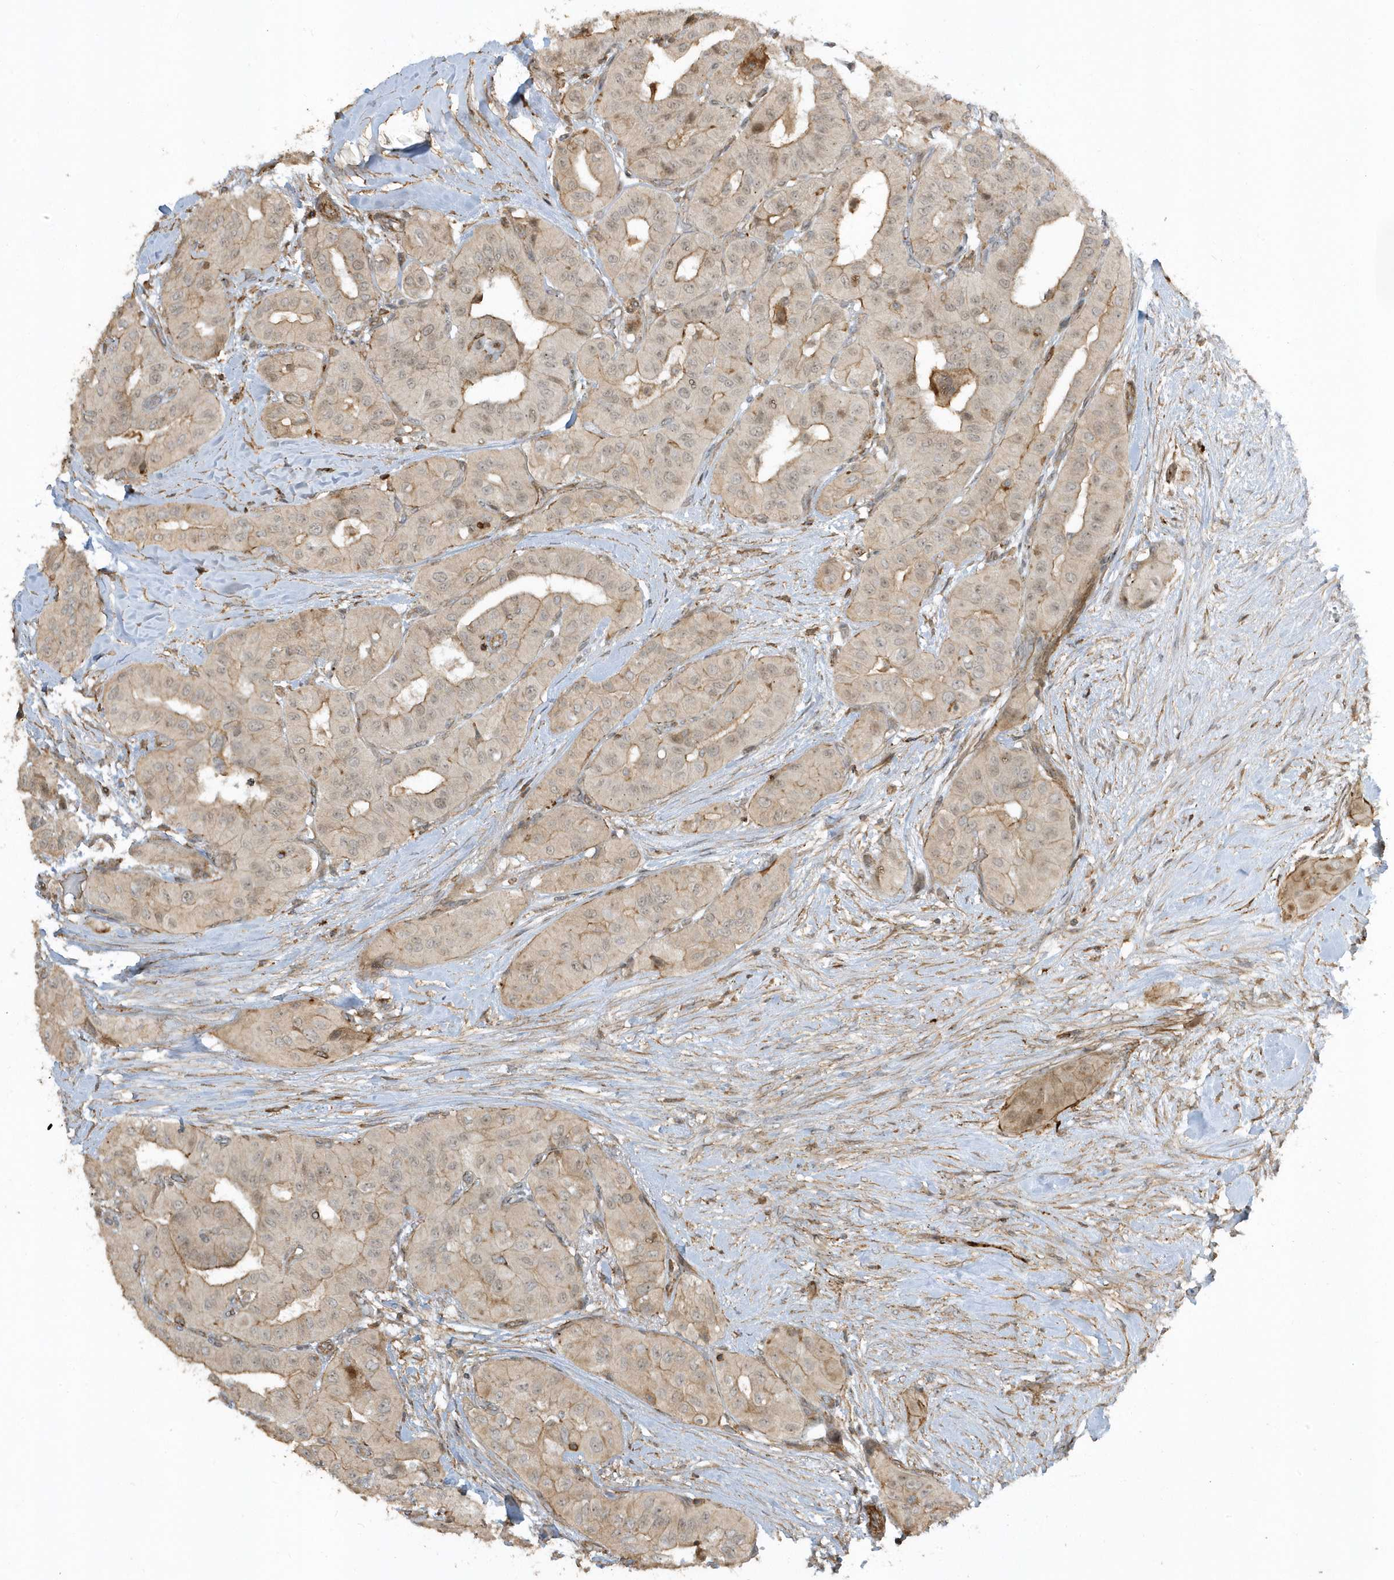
{"staining": {"intensity": "weak", "quantity": ">75%", "location": "cytoplasmic/membranous"}, "tissue": "thyroid cancer", "cell_type": "Tumor cells", "image_type": "cancer", "snomed": [{"axis": "morphology", "description": "Papillary adenocarcinoma, NOS"}, {"axis": "topography", "description": "Thyroid gland"}], "caption": "Protein staining of thyroid papillary adenocarcinoma tissue reveals weak cytoplasmic/membranous expression in about >75% of tumor cells.", "gene": "ZBTB8A", "patient": {"sex": "female", "age": 59}}